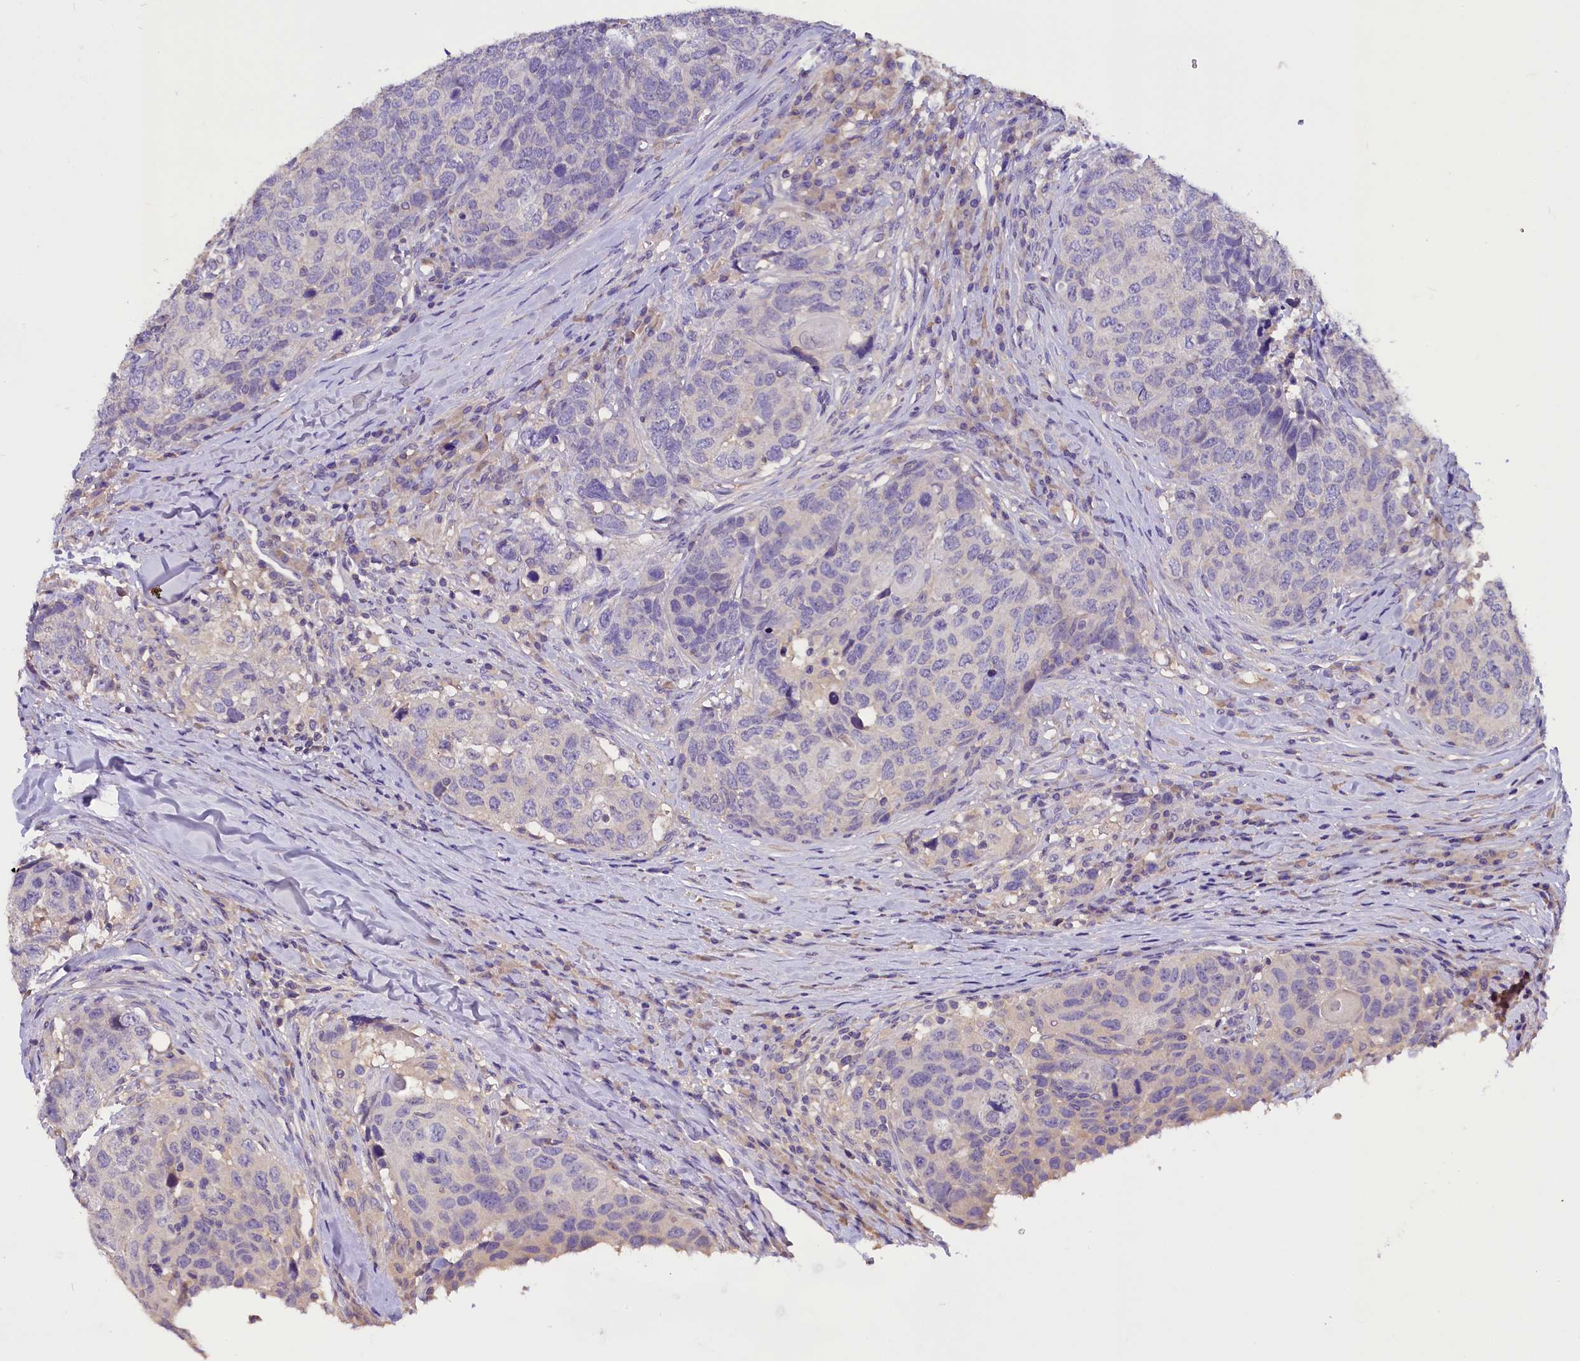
{"staining": {"intensity": "negative", "quantity": "none", "location": "none"}, "tissue": "head and neck cancer", "cell_type": "Tumor cells", "image_type": "cancer", "snomed": [{"axis": "morphology", "description": "Squamous cell carcinoma, NOS"}, {"axis": "topography", "description": "Head-Neck"}], "caption": "Immunohistochemistry (IHC) photomicrograph of head and neck cancer (squamous cell carcinoma) stained for a protein (brown), which demonstrates no staining in tumor cells.", "gene": "AP3B2", "patient": {"sex": "male", "age": 66}}